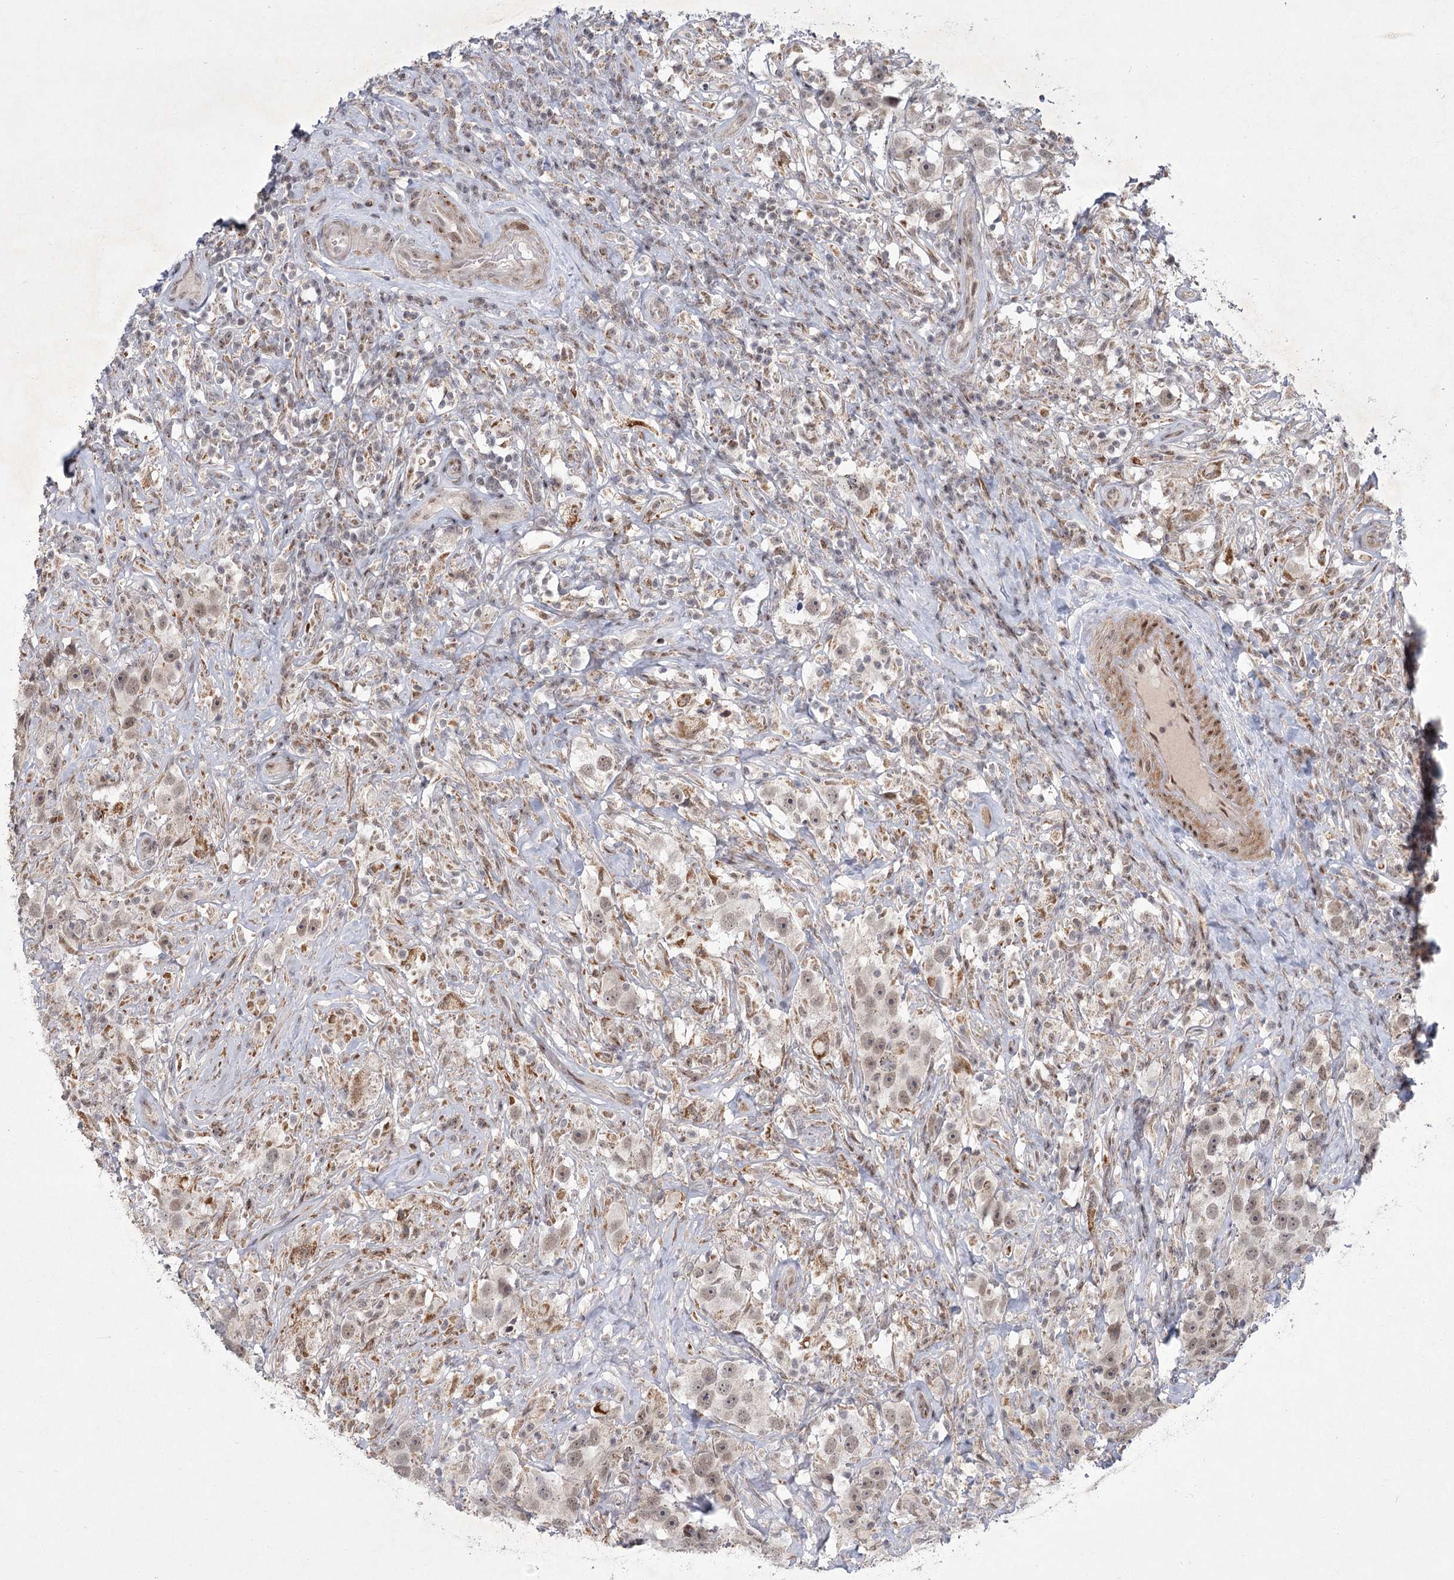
{"staining": {"intensity": "weak", "quantity": ">75%", "location": "nuclear"}, "tissue": "testis cancer", "cell_type": "Tumor cells", "image_type": "cancer", "snomed": [{"axis": "morphology", "description": "Seminoma, NOS"}, {"axis": "topography", "description": "Testis"}], "caption": "High-magnification brightfield microscopy of testis seminoma stained with DAB (3,3'-diaminobenzidine) (brown) and counterstained with hematoxylin (blue). tumor cells exhibit weak nuclear positivity is present in approximately>75% of cells.", "gene": "CIB4", "patient": {"sex": "male", "age": 49}}